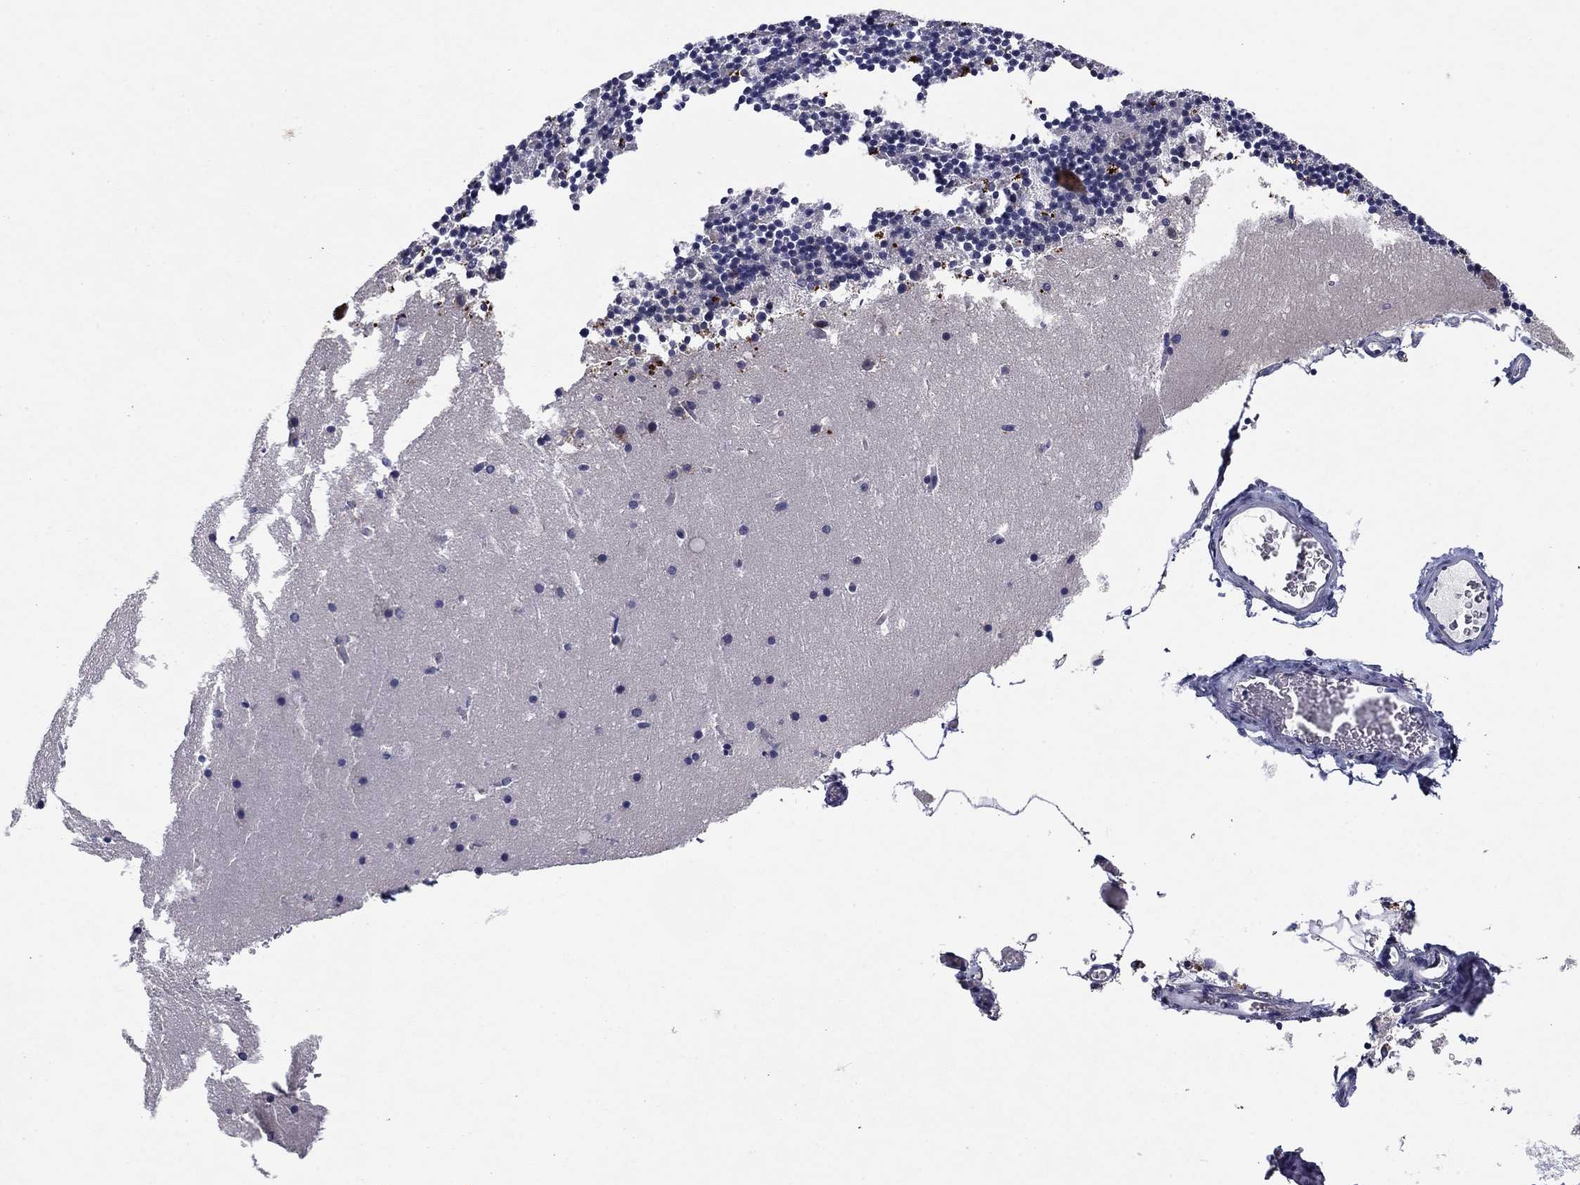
{"staining": {"intensity": "negative", "quantity": "none", "location": "none"}, "tissue": "cerebellum", "cell_type": "Cells in granular layer", "image_type": "normal", "snomed": [{"axis": "morphology", "description": "Normal tissue, NOS"}, {"axis": "topography", "description": "Cerebellum"}], "caption": "Benign cerebellum was stained to show a protein in brown. There is no significant staining in cells in granular layer.", "gene": "YIF1A", "patient": {"sex": "male", "age": 37}}